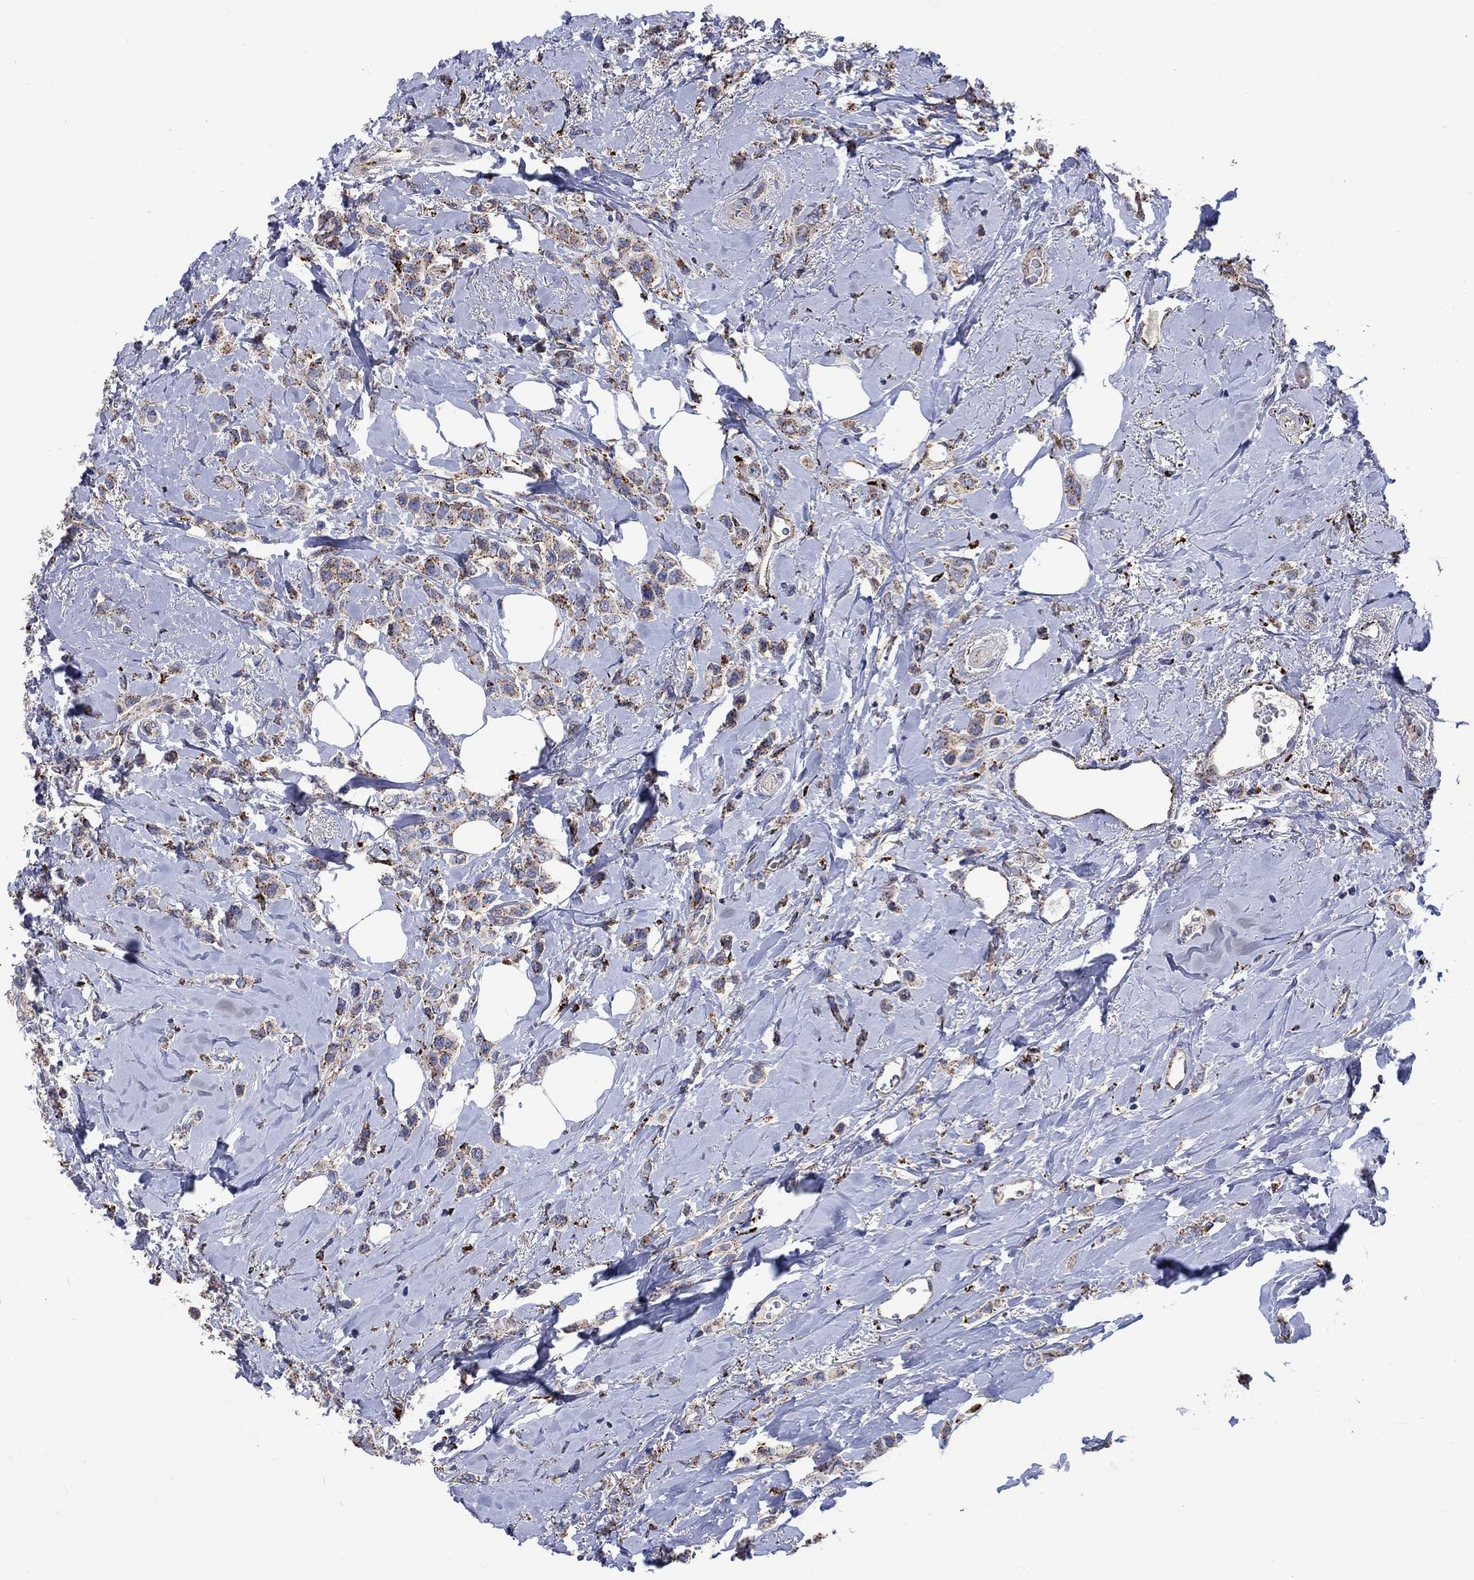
{"staining": {"intensity": "strong", "quantity": ">75%", "location": "cytoplasmic/membranous"}, "tissue": "breast cancer", "cell_type": "Tumor cells", "image_type": "cancer", "snomed": [{"axis": "morphology", "description": "Lobular carcinoma"}, {"axis": "topography", "description": "Breast"}], "caption": "Human lobular carcinoma (breast) stained with a brown dye reveals strong cytoplasmic/membranous positive expression in about >75% of tumor cells.", "gene": "CTSB", "patient": {"sex": "female", "age": 66}}